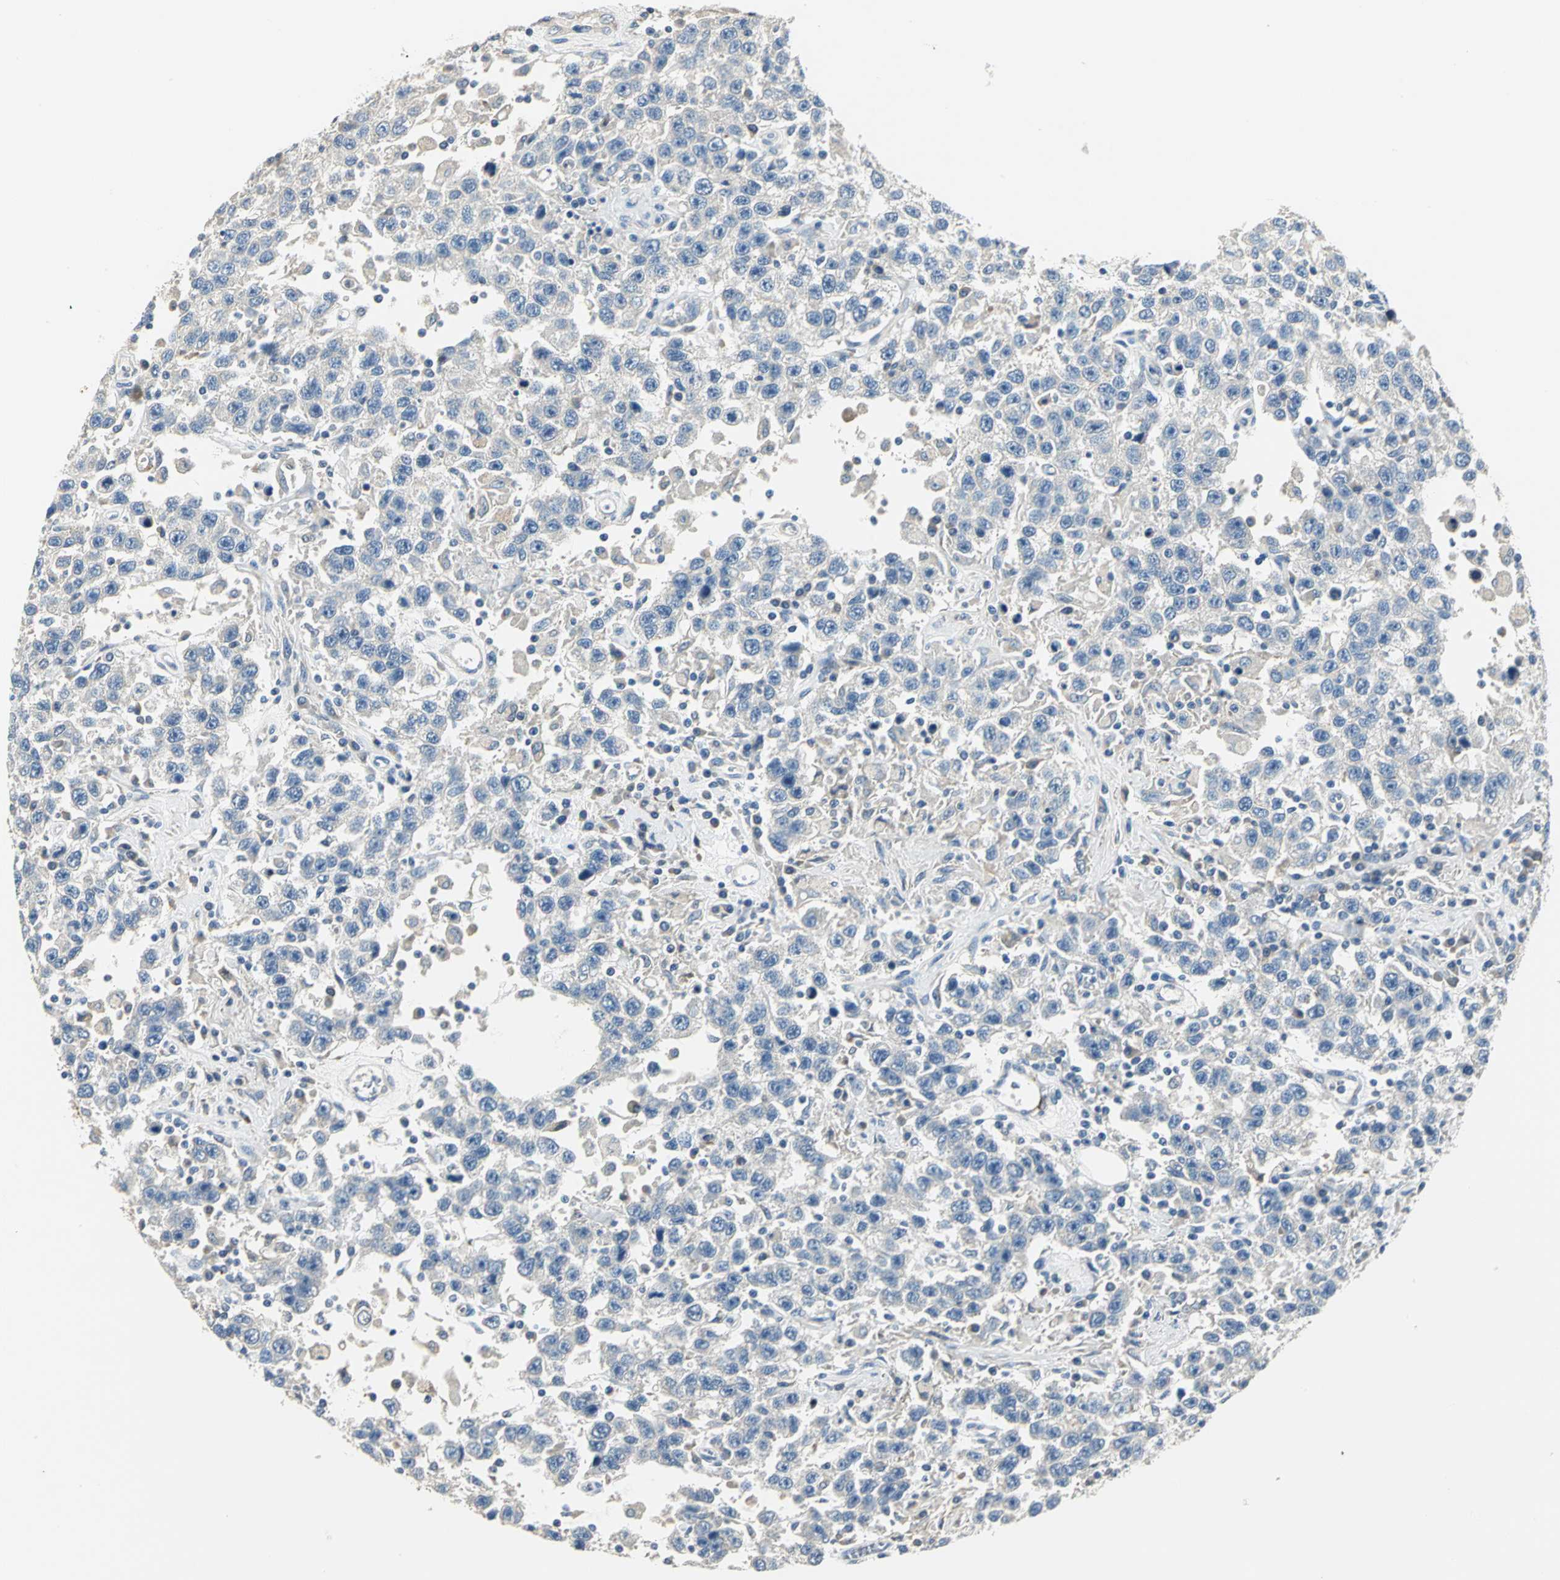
{"staining": {"intensity": "negative", "quantity": "none", "location": "none"}, "tissue": "testis cancer", "cell_type": "Tumor cells", "image_type": "cancer", "snomed": [{"axis": "morphology", "description": "Seminoma, NOS"}, {"axis": "topography", "description": "Testis"}], "caption": "Tumor cells are negative for brown protein staining in testis seminoma.", "gene": "B3GNT2", "patient": {"sex": "male", "age": 41}}